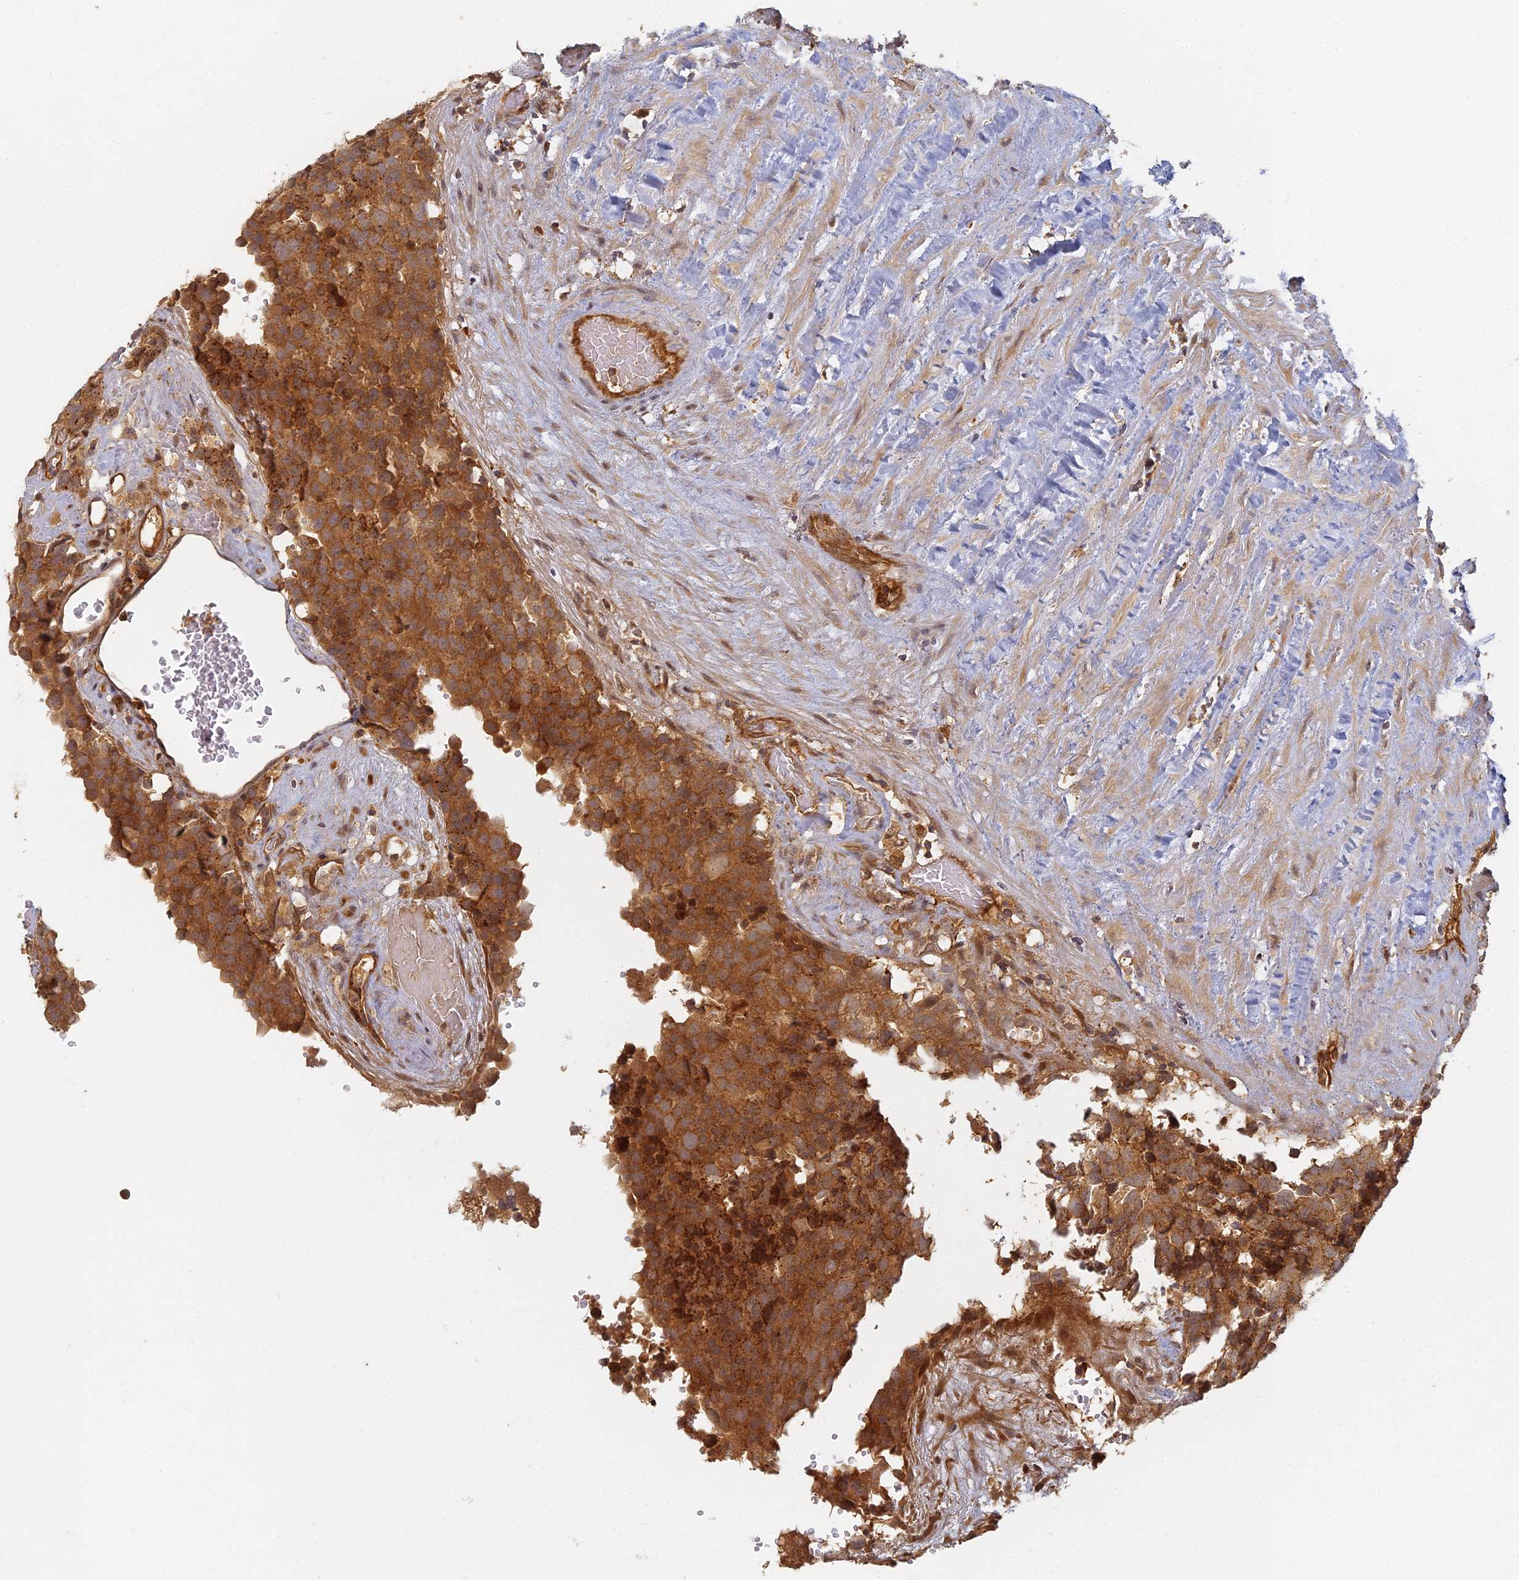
{"staining": {"intensity": "strong", "quantity": ">75%", "location": "cytoplasmic/membranous"}, "tissue": "testis cancer", "cell_type": "Tumor cells", "image_type": "cancer", "snomed": [{"axis": "morphology", "description": "Seminoma, NOS"}, {"axis": "topography", "description": "Testis"}], "caption": "Human seminoma (testis) stained with a brown dye reveals strong cytoplasmic/membranous positive expression in about >75% of tumor cells.", "gene": "INO80D", "patient": {"sex": "male", "age": 71}}